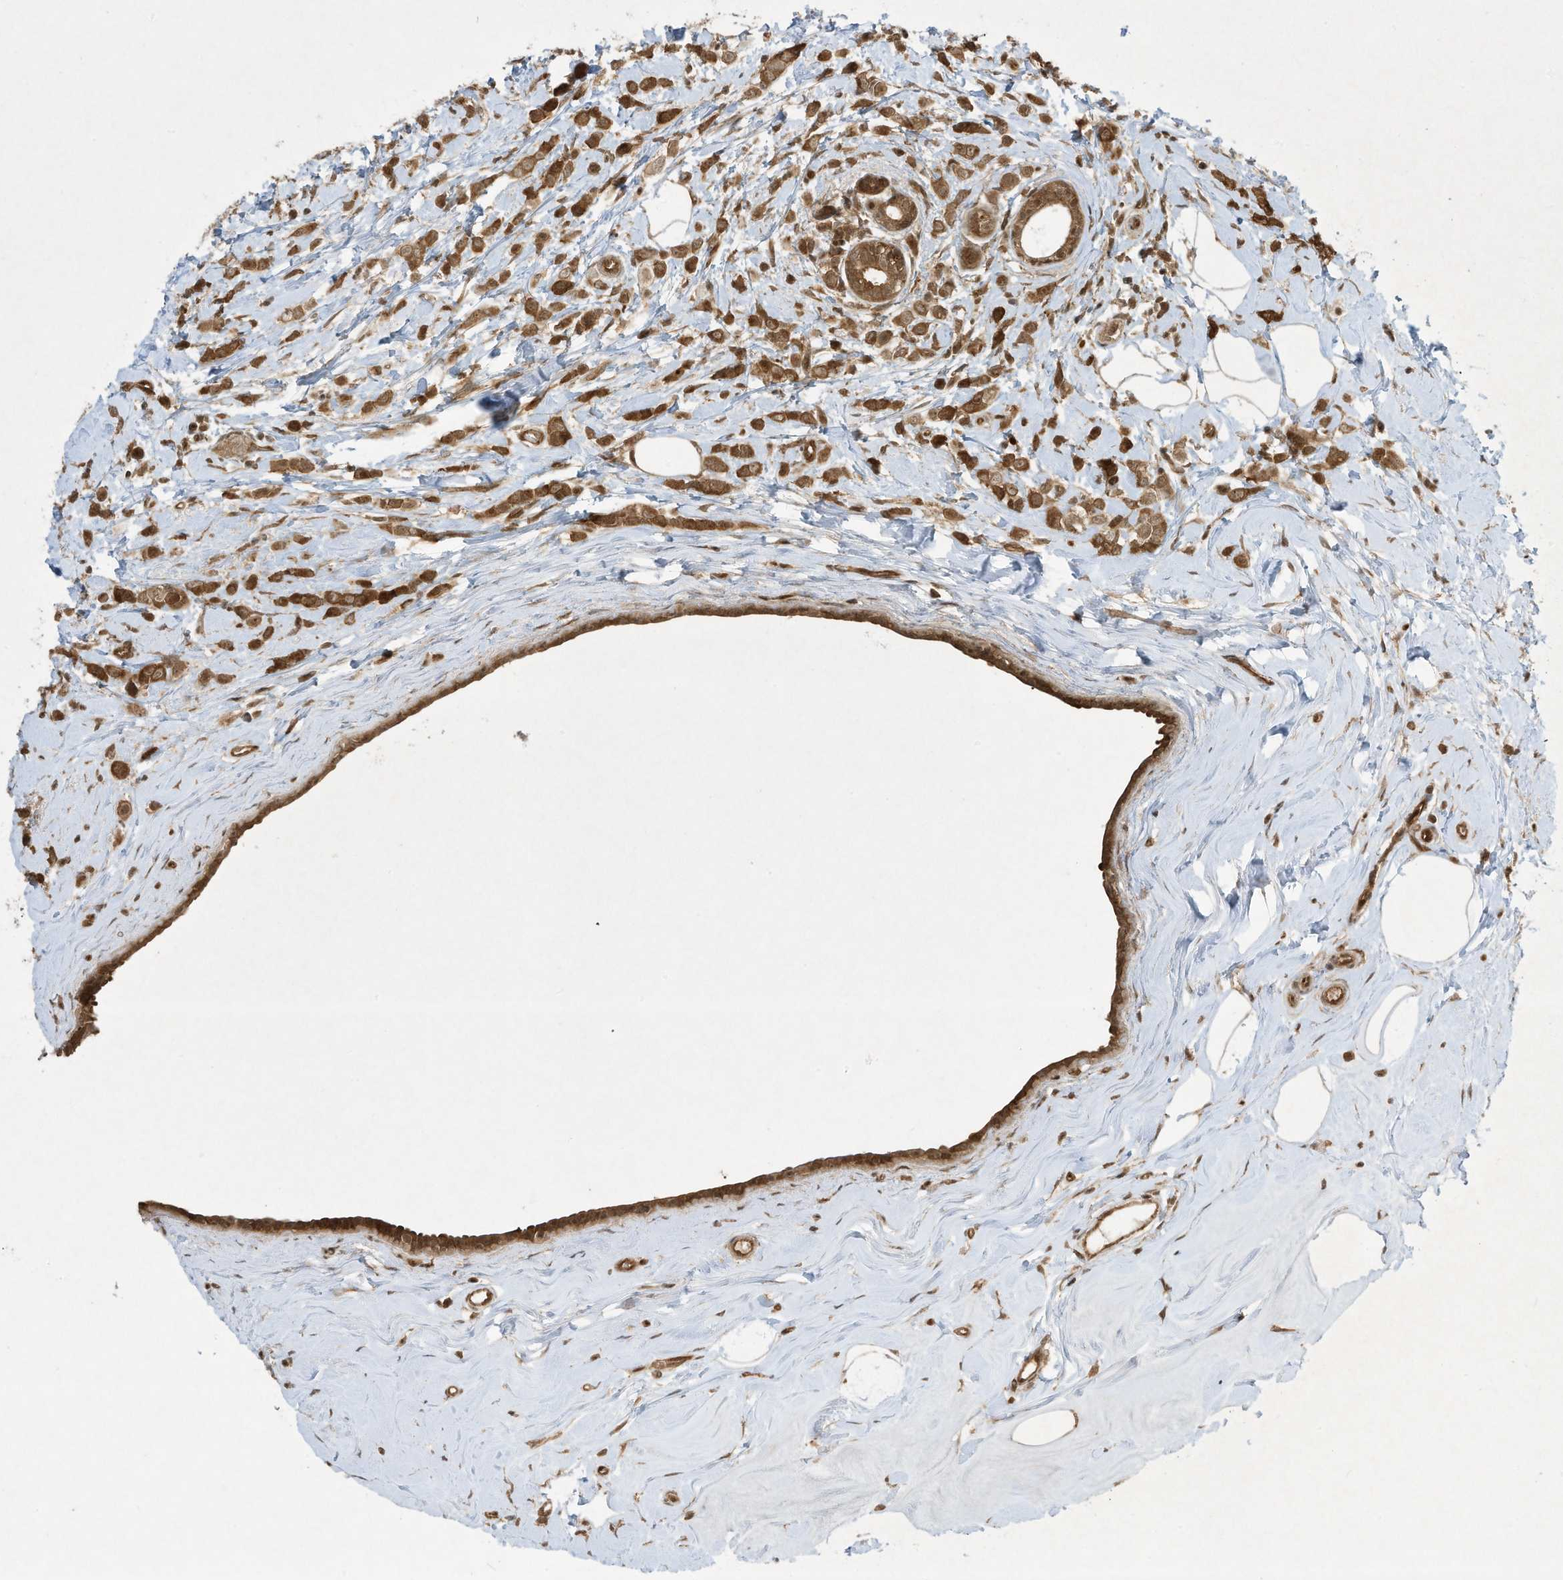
{"staining": {"intensity": "strong", "quantity": ">75%", "location": "cytoplasmic/membranous"}, "tissue": "breast cancer", "cell_type": "Tumor cells", "image_type": "cancer", "snomed": [{"axis": "morphology", "description": "Lobular carcinoma"}, {"axis": "topography", "description": "Breast"}], "caption": "Immunohistochemistry of human breast lobular carcinoma exhibits high levels of strong cytoplasmic/membranous expression in approximately >75% of tumor cells.", "gene": "CERT1", "patient": {"sex": "female", "age": 47}}